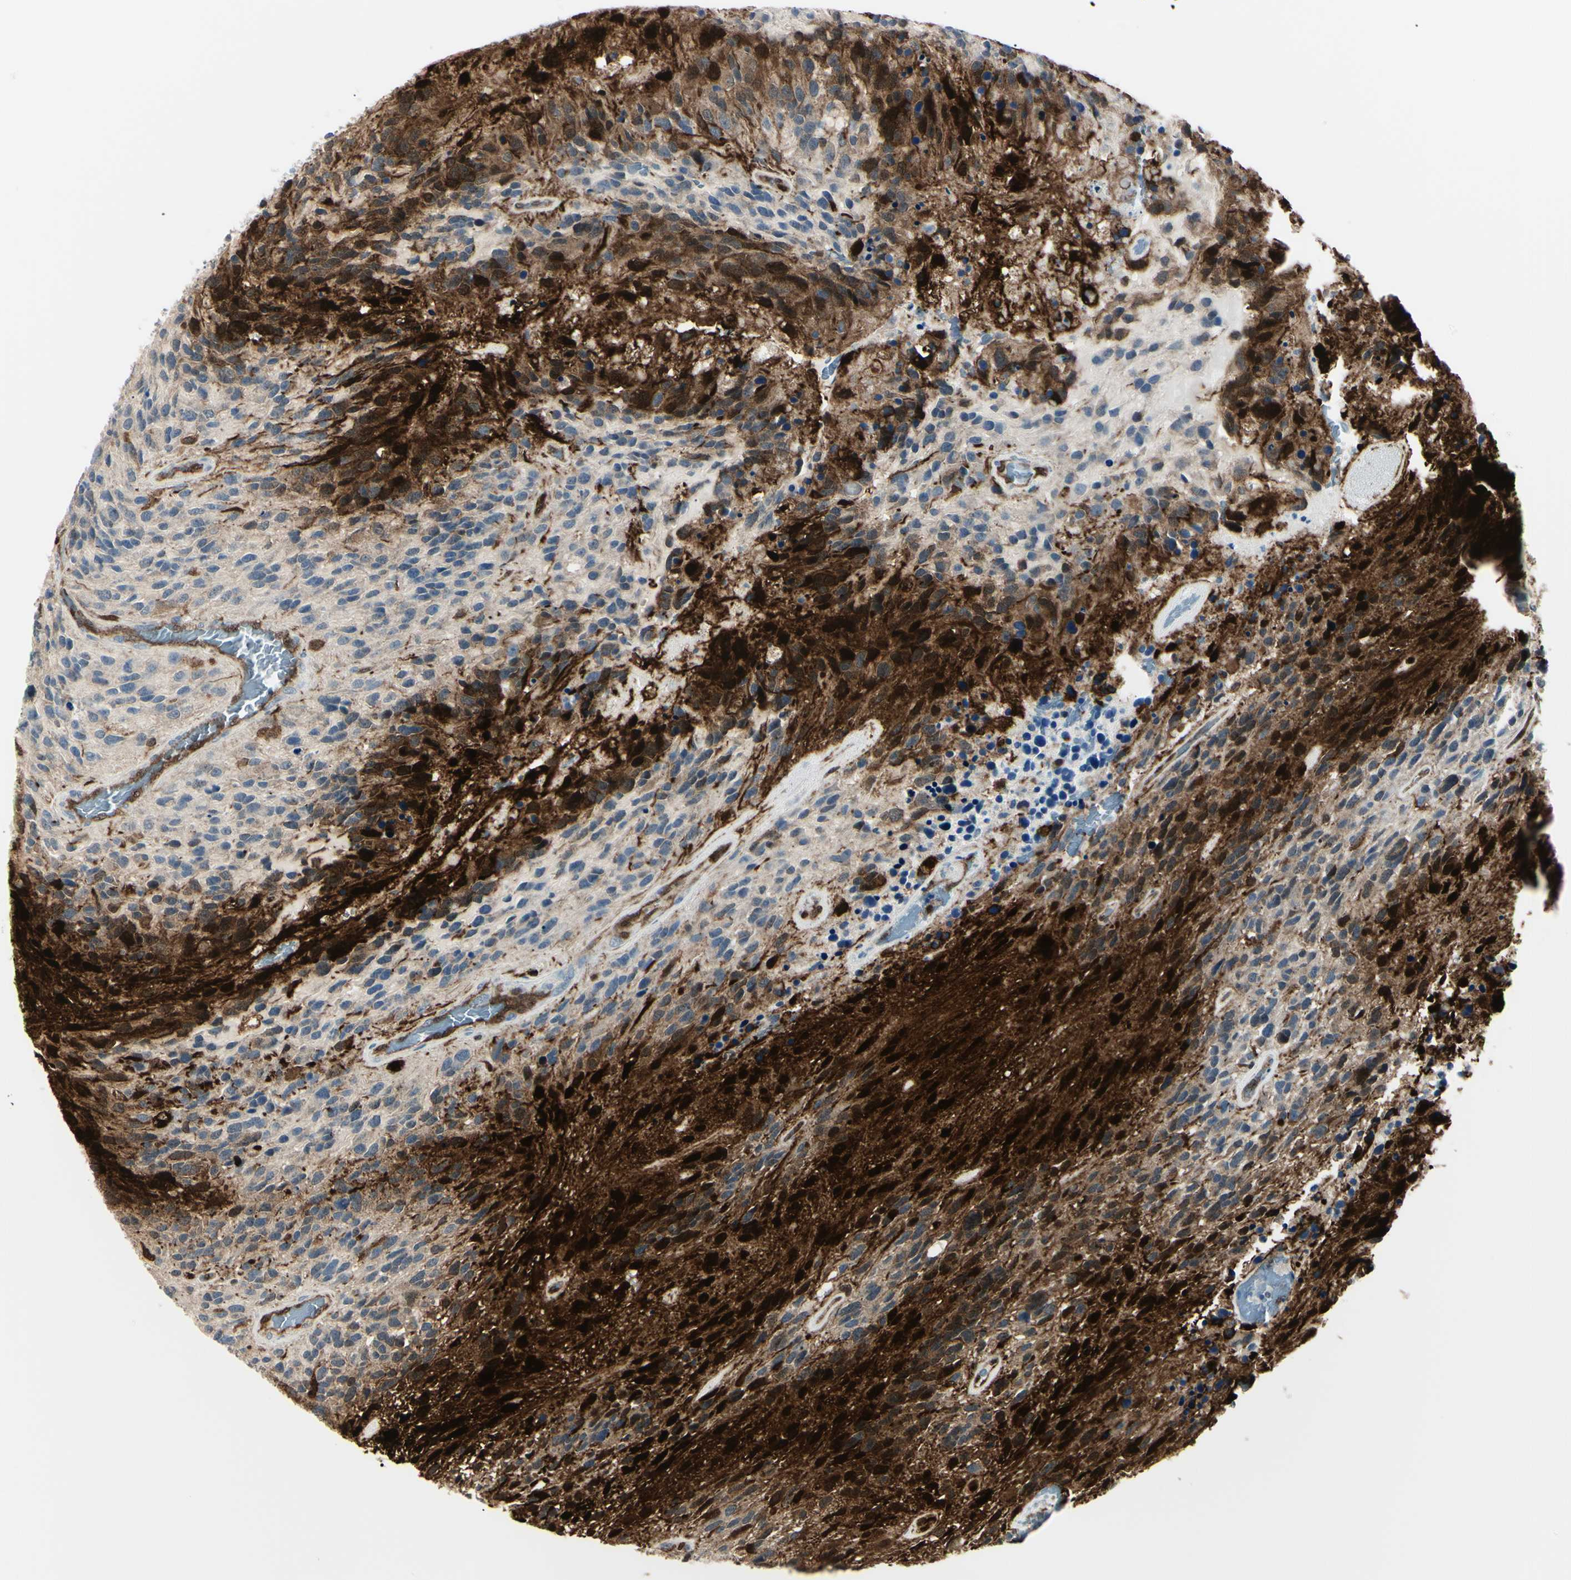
{"staining": {"intensity": "strong", "quantity": "25%-75%", "location": "cytoplasmic/membranous,nuclear"}, "tissue": "glioma", "cell_type": "Tumor cells", "image_type": "cancer", "snomed": [{"axis": "morphology", "description": "Glioma, malignant, High grade"}, {"axis": "topography", "description": "Brain"}], "caption": "IHC micrograph of neoplastic tissue: high-grade glioma (malignant) stained using IHC reveals high levels of strong protein expression localized specifically in the cytoplasmic/membranous and nuclear of tumor cells, appearing as a cytoplasmic/membranous and nuclear brown color.", "gene": "PGK1", "patient": {"sex": "female", "age": 58}}